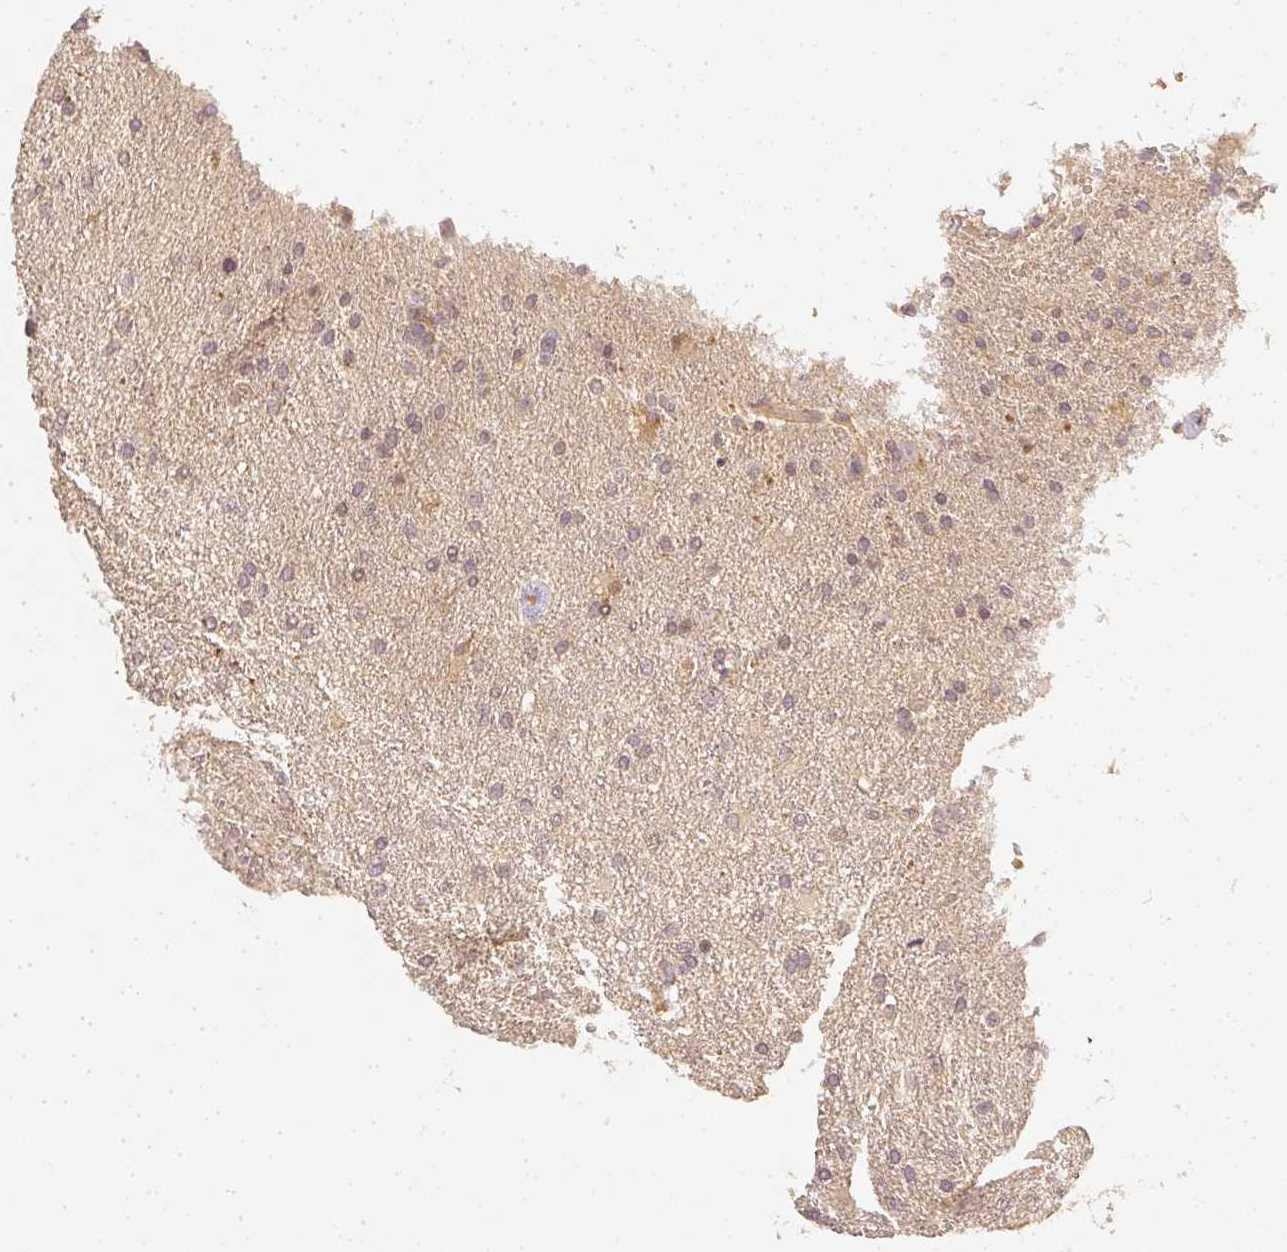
{"staining": {"intensity": "negative", "quantity": "none", "location": "none"}, "tissue": "glioma", "cell_type": "Tumor cells", "image_type": "cancer", "snomed": [{"axis": "morphology", "description": "Glioma, malignant, High grade"}, {"axis": "topography", "description": "Brain"}], "caption": "IHC of malignant glioma (high-grade) shows no positivity in tumor cells. Brightfield microscopy of immunohistochemistry stained with DAB (3,3'-diaminobenzidine) (brown) and hematoxylin (blue), captured at high magnification.", "gene": "SERPINE1", "patient": {"sex": "male", "age": 68}}